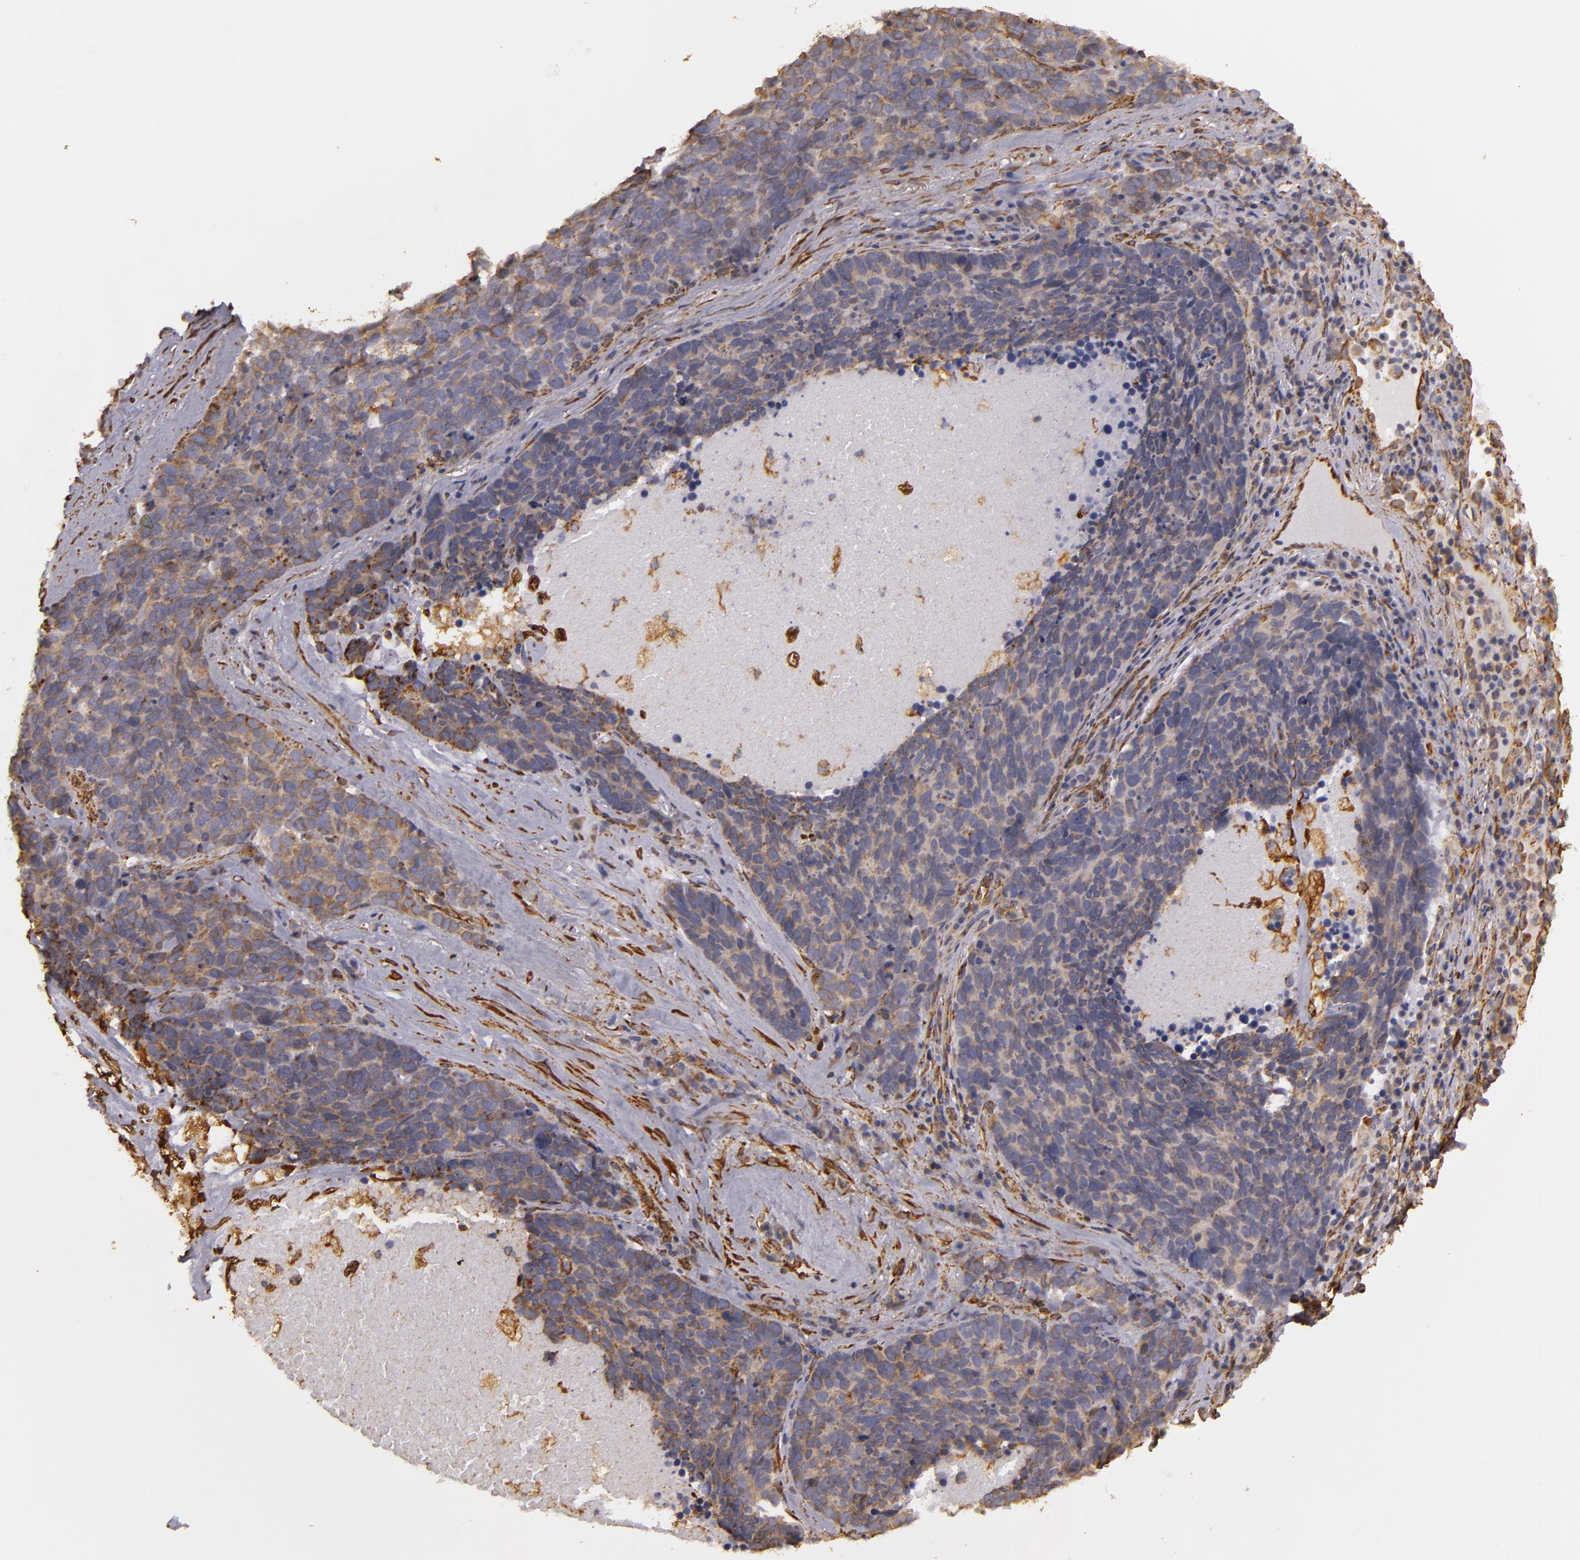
{"staining": {"intensity": "weak", "quantity": "25%-75%", "location": "cytoplasmic/membranous"}, "tissue": "lung cancer", "cell_type": "Tumor cells", "image_type": "cancer", "snomed": [{"axis": "morphology", "description": "Neoplasm, malignant, NOS"}, {"axis": "topography", "description": "Lung"}], "caption": "An immunohistochemistry photomicrograph of tumor tissue is shown. Protein staining in brown shows weak cytoplasmic/membranous positivity in lung neoplasm (malignant) within tumor cells.", "gene": "CYB5R3", "patient": {"sex": "female", "age": 75}}